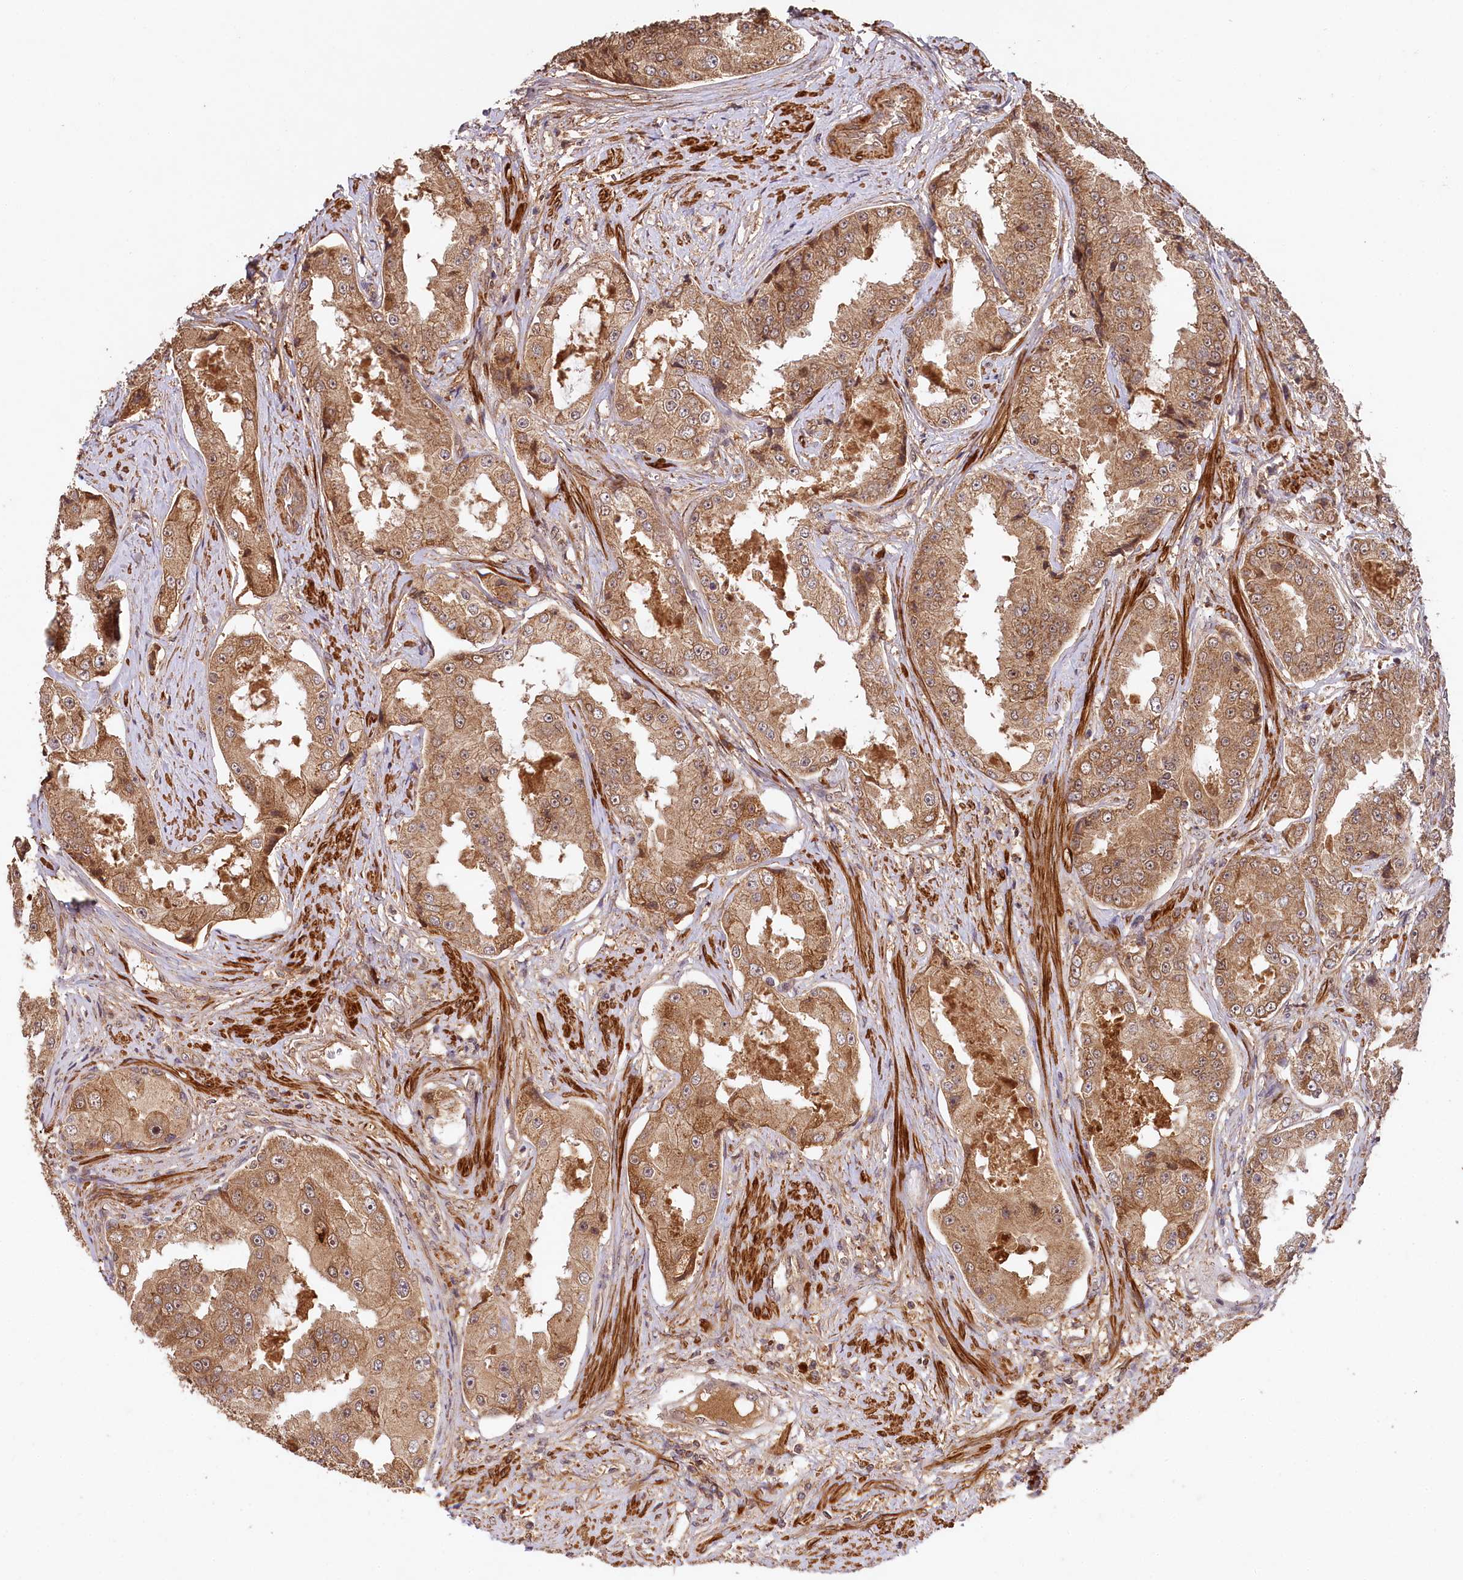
{"staining": {"intensity": "moderate", "quantity": ">75%", "location": "cytoplasmic/membranous"}, "tissue": "prostate cancer", "cell_type": "Tumor cells", "image_type": "cancer", "snomed": [{"axis": "morphology", "description": "Adenocarcinoma, High grade"}, {"axis": "topography", "description": "Prostate"}], "caption": "IHC of human adenocarcinoma (high-grade) (prostate) reveals medium levels of moderate cytoplasmic/membranous positivity in about >75% of tumor cells. (Brightfield microscopy of DAB IHC at high magnification).", "gene": "MCF2L2", "patient": {"sex": "male", "age": 73}}